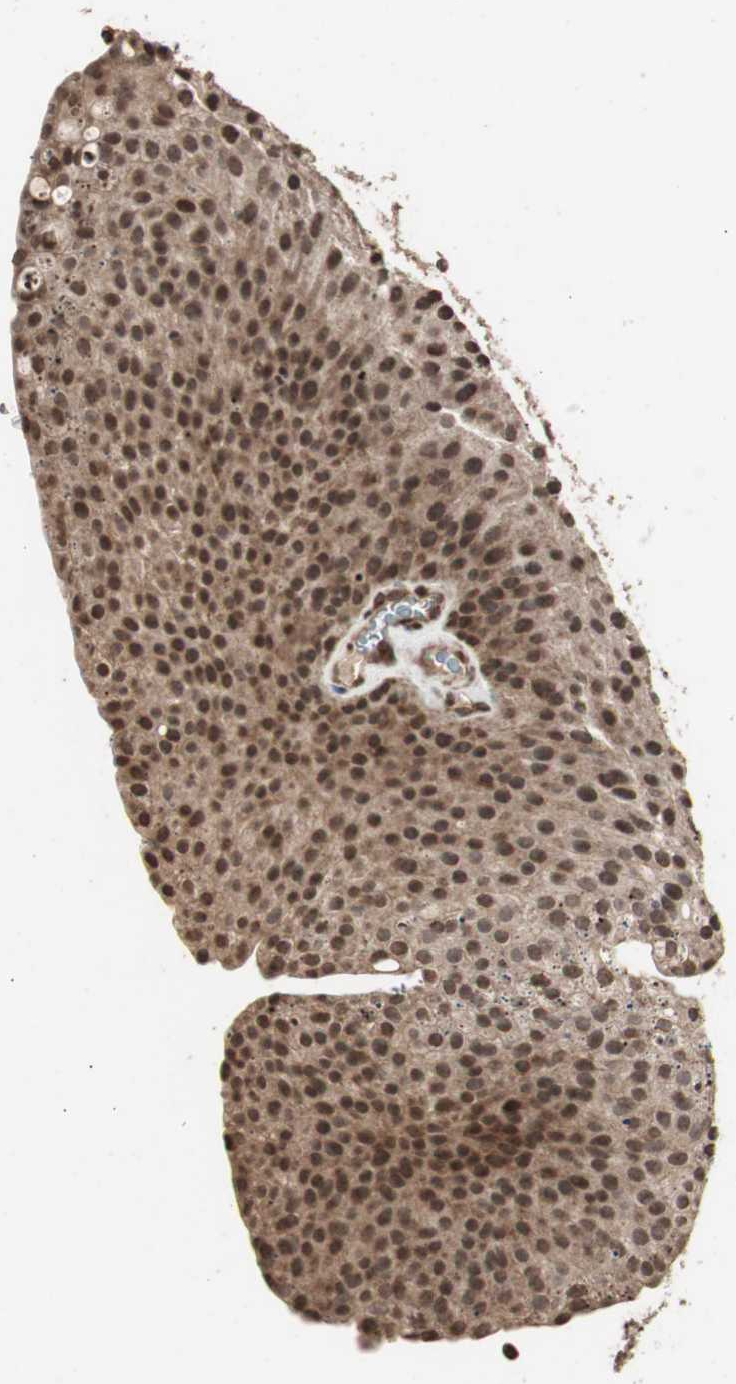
{"staining": {"intensity": "strong", "quantity": ">75%", "location": "nuclear"}, "tissue": "urothelial cancer", "cell_type": "Tumor cells", "image_type": "cancer", "snomed": [{"axis": "morphology", "description": "Urothelial carcinoma, Low grade"}, {"axis": "topography", "description": "Smooth muscle"}, {"axis": "topography", "description": "Urinary bladder"}], "caption": "Urothelial cancer stained with IHC reveals strong nuclear positivity in about >75% of tumor cells.", "gene": "ZFC3H1", "patient": {"sex": "male", "age": 60}}